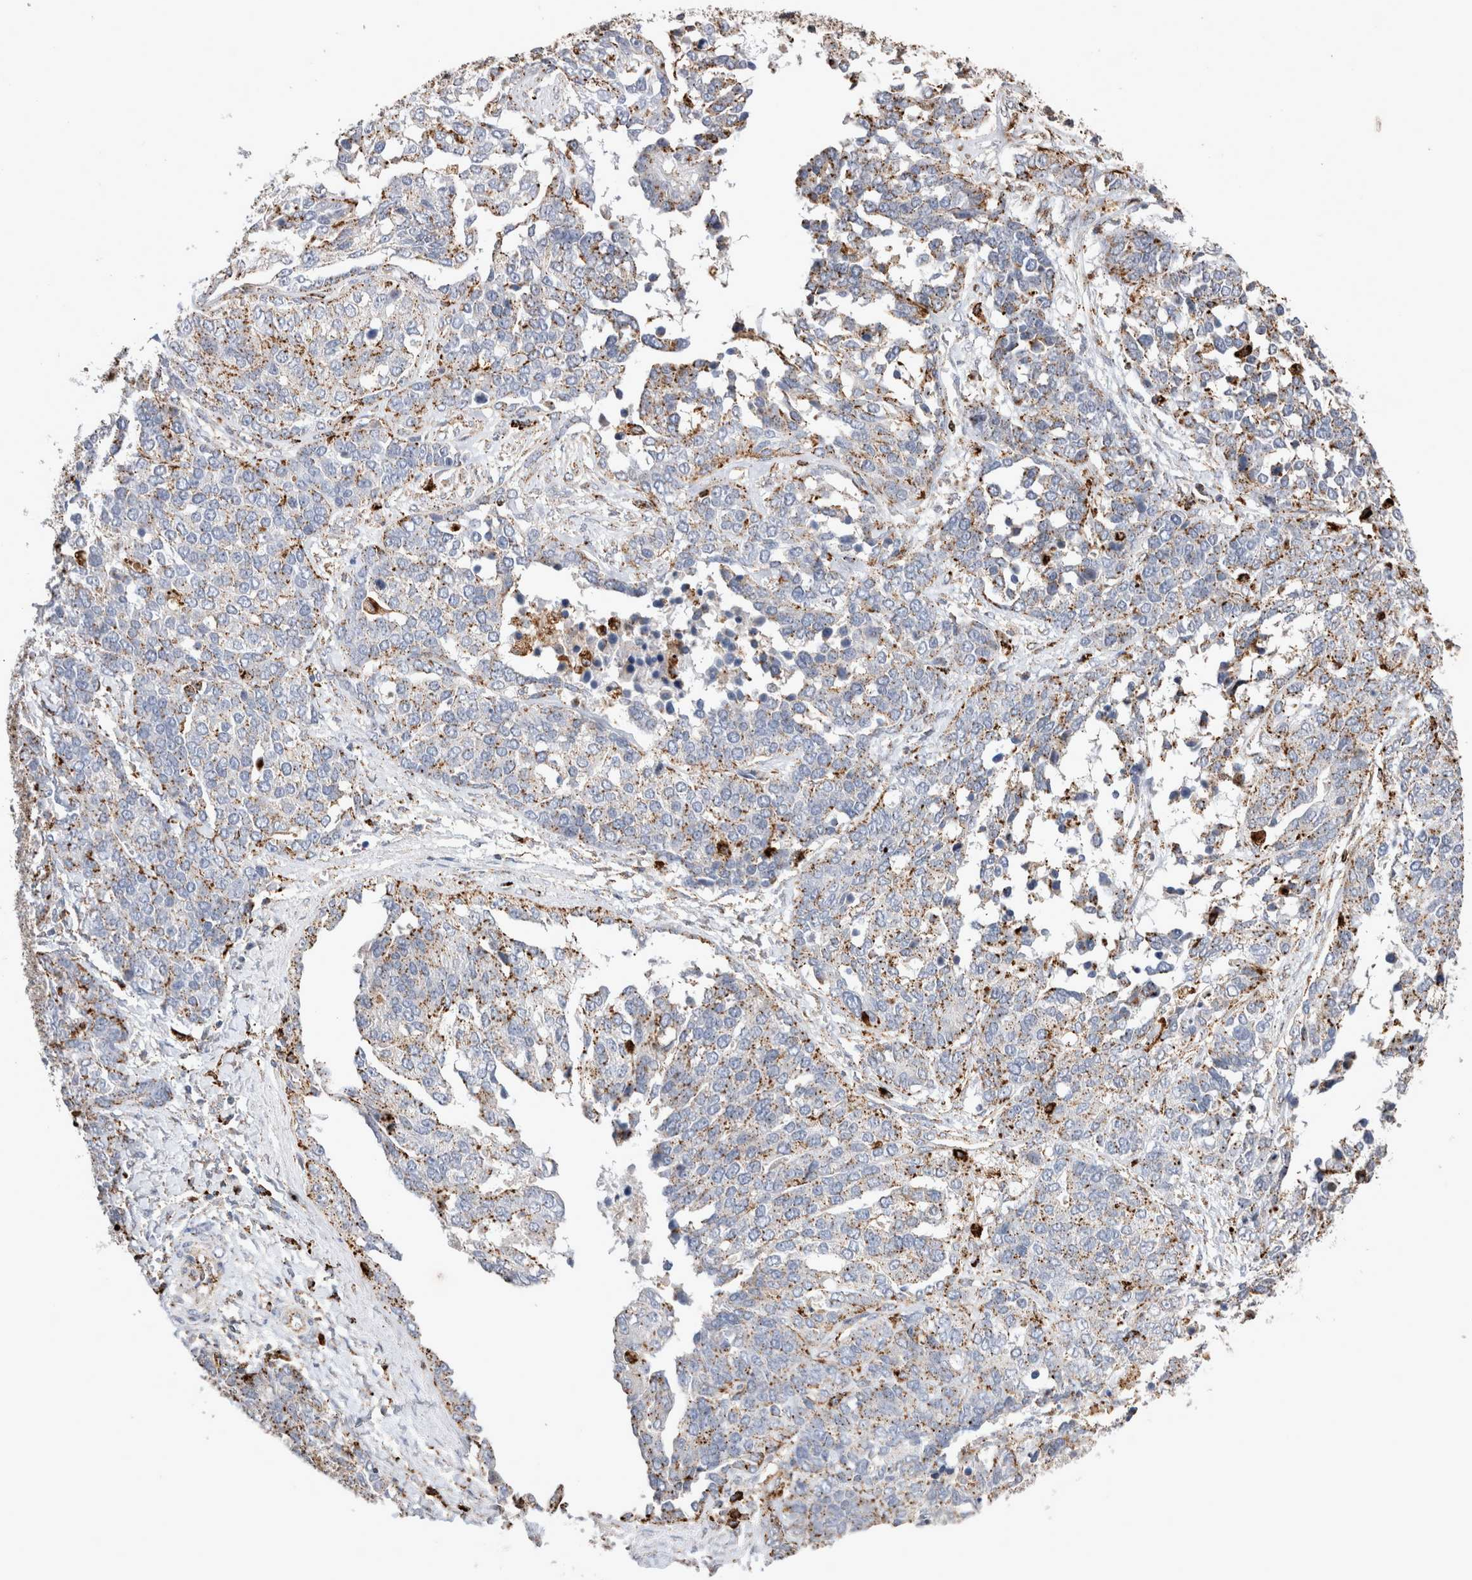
{"staining": {"intensity": "moderate", "quantity": "25%-75%", "location": "cytoplasmic/membranous"}, "tissue": "ovarian cancer", "cell_type": "Tumor cells", "image_type": "cancer", "snomed": [{"axis": "morphology", "description": "Cystadenocarcinoma, serous, NOS"}, {"axis": "topography", "description": "Ovary"}], "caption": "A brown stain labels moderate cytoplasmic/membranous expression of a protein in ovarian serous cystadenocarcinoma tumor cells.", "gene": "CTSA", "patient": {"sex": "female", "age": 44}}